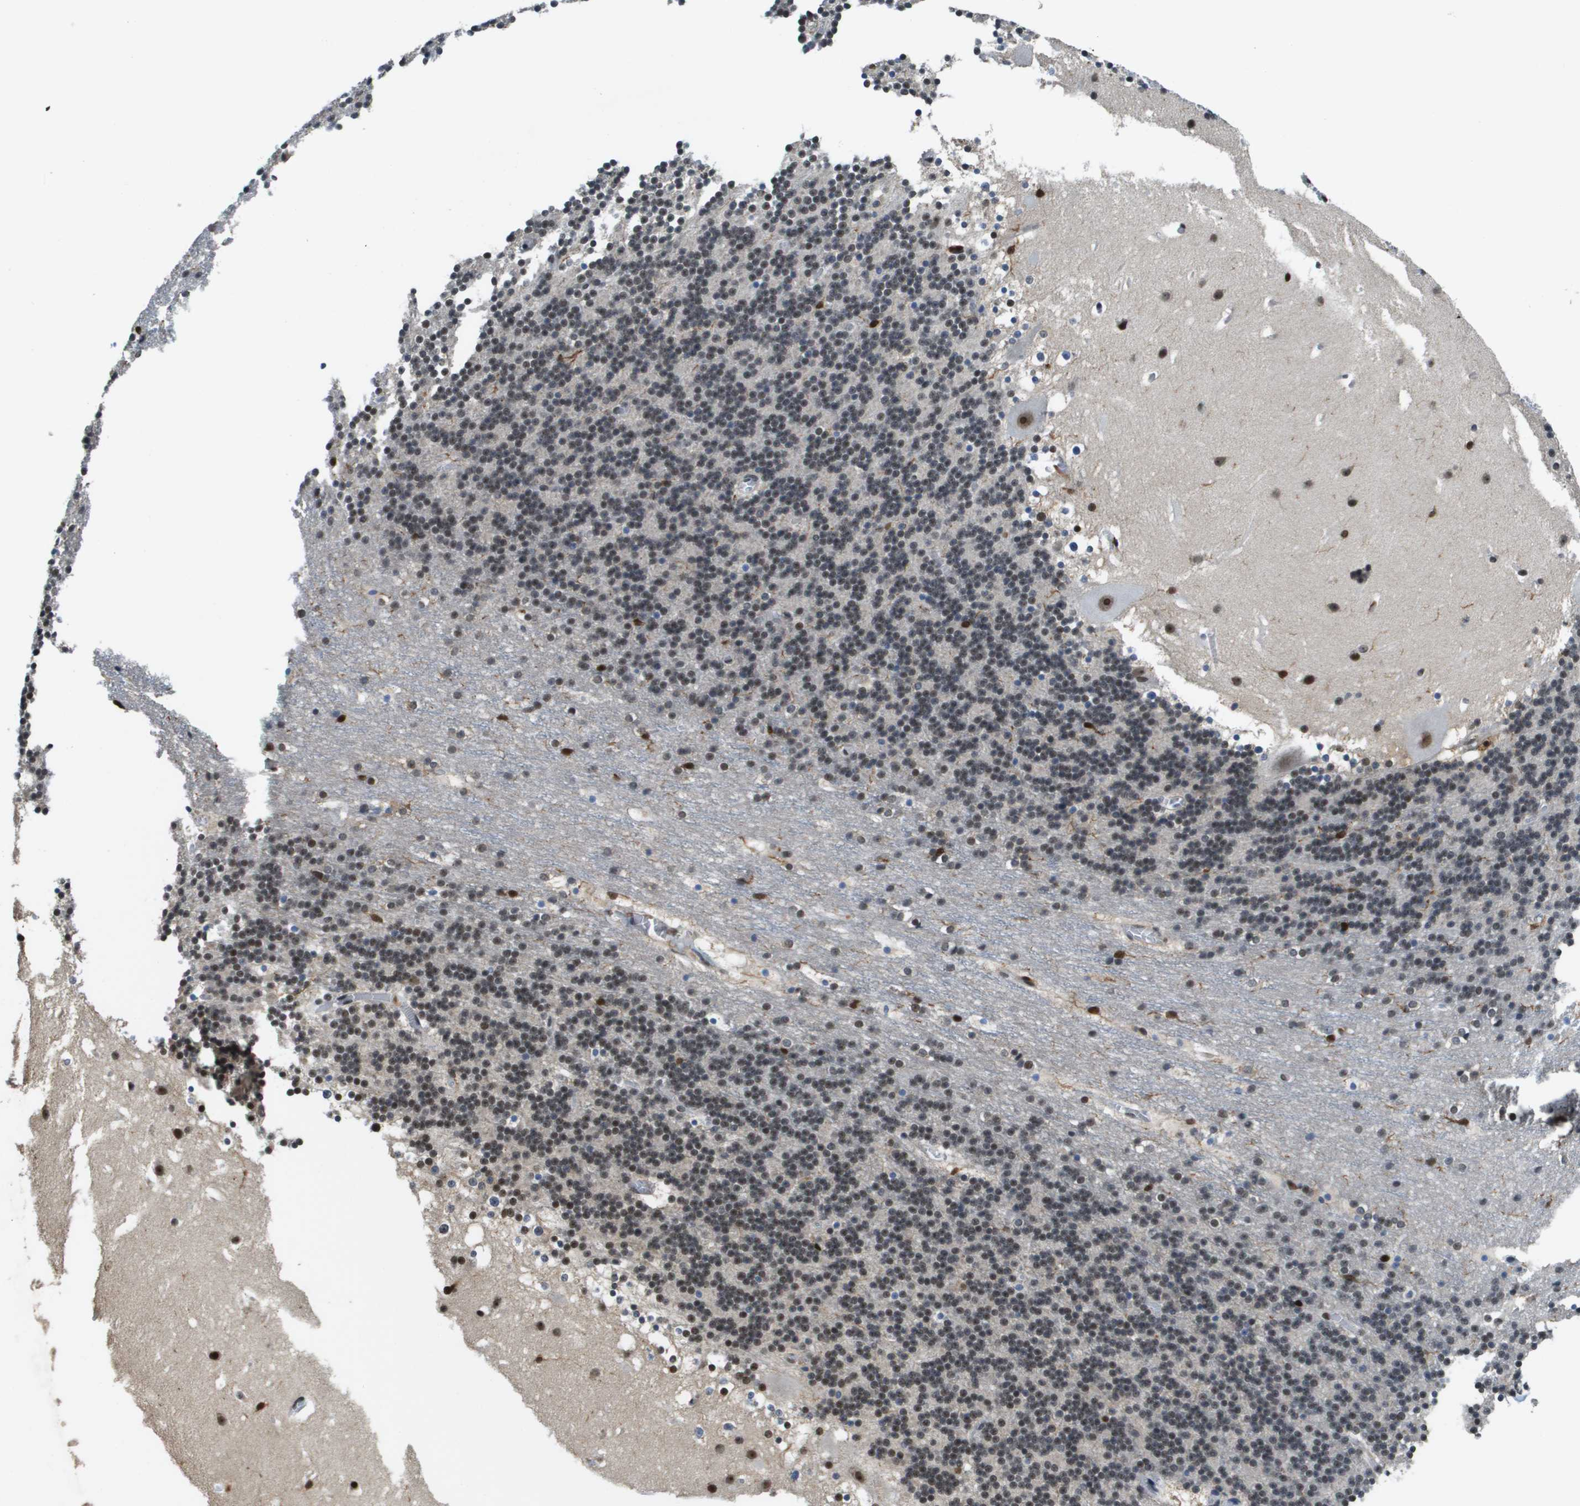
{"staining": {"intensity": "moderate", "quantity": "25%-75%", "location": "nuclear"}, "tissue": "cerebellum", "cell_type": "Cells in granular layer", "image_type": "normal", "snomed": [{"axis": "morphology", "description": "Normal tissue, NOS"}, {"axis": "topography", "description": "Cerebellum"}], "caption": "This is a micrograph of IHC staining of unremarkable cerebellum, which shows moderate expression in the nuclear of cells in granular layer.", "gene": "EP400", "patient": {"sex": "male", "age": 45}}